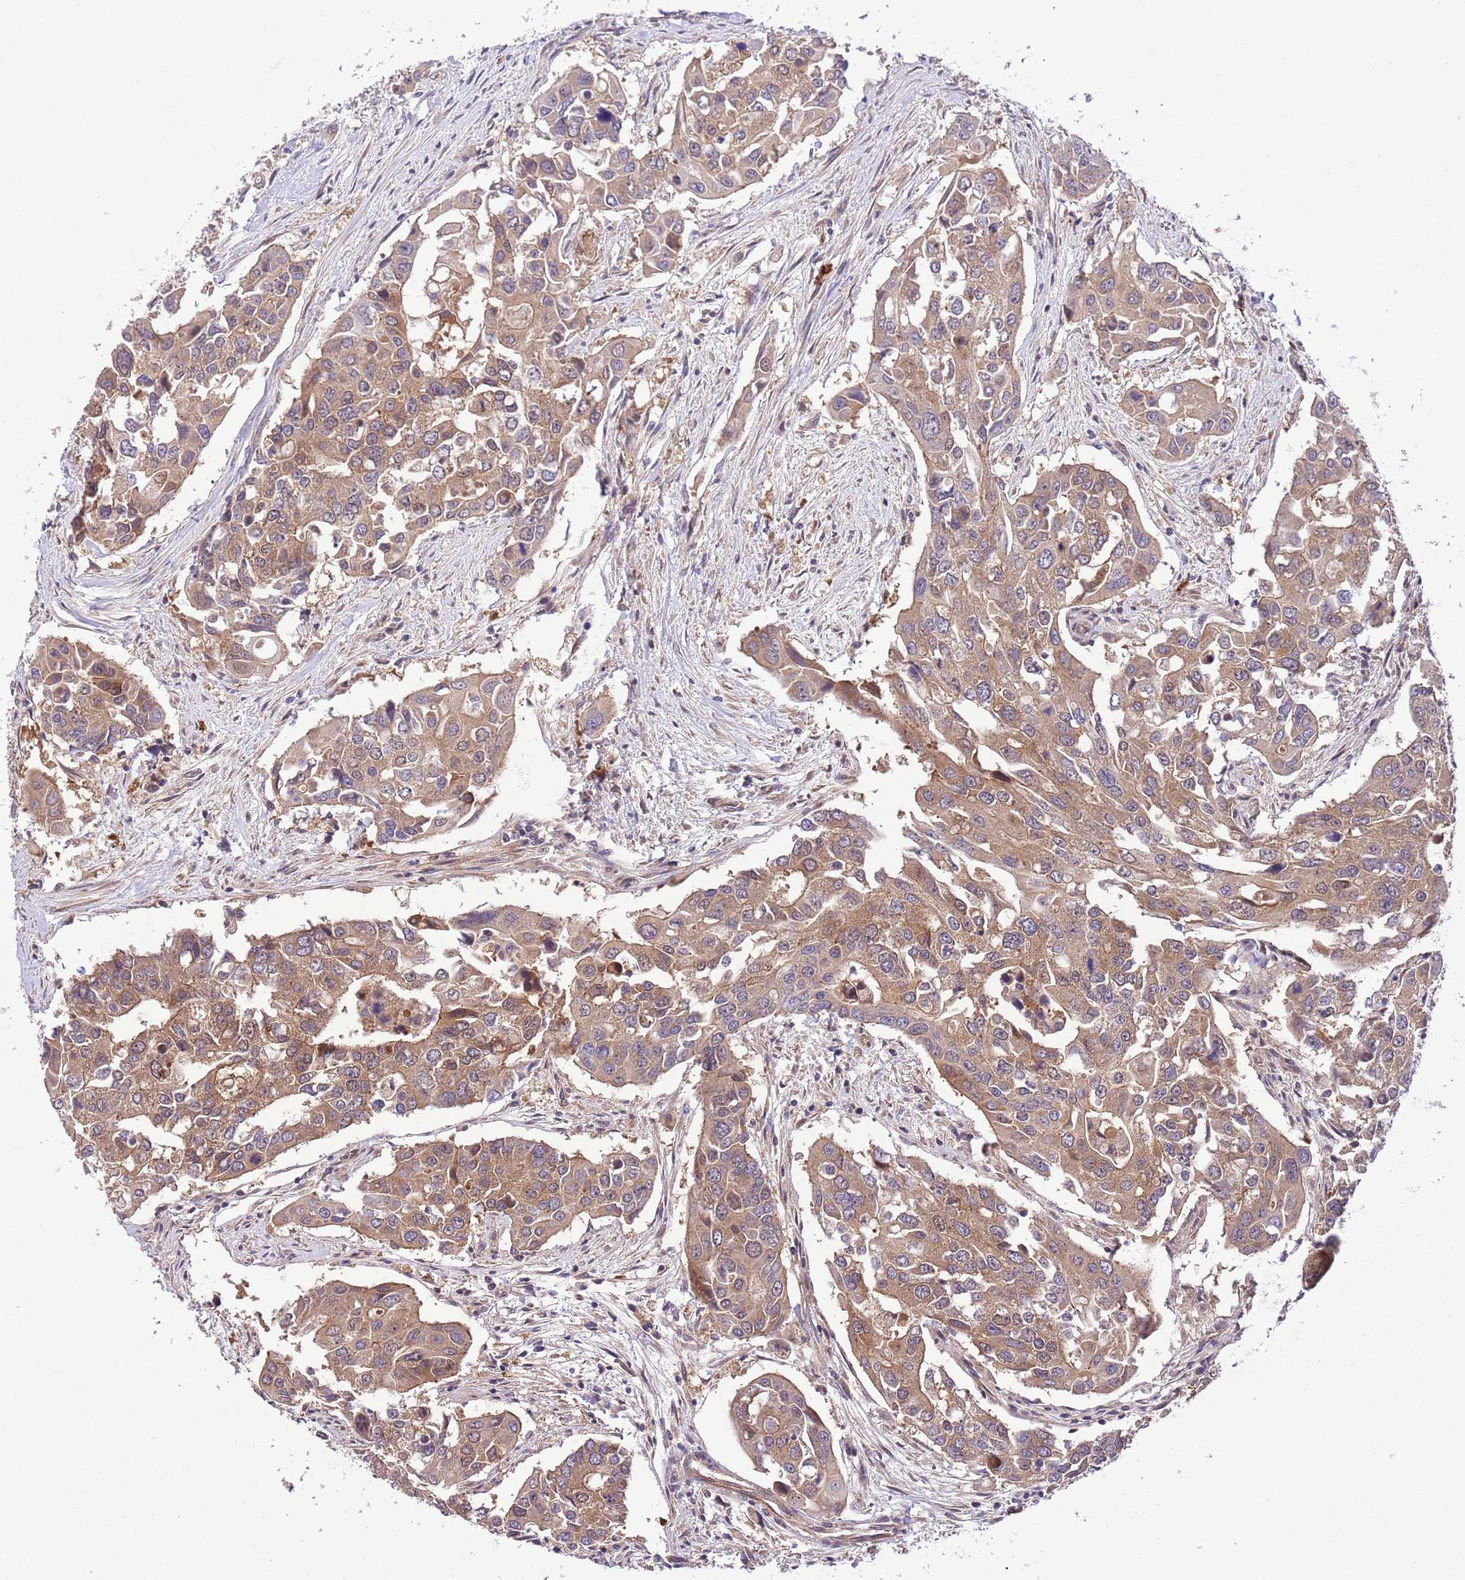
{"staining": {"intensity": "moderate", "quantity": ">75%", "location": "cytoplasmic/membranous"}, "tissue": "colorectal cancer", "cell_type": "Tumor cells", "image_type": "cancer", "snomed": [{"axis": "morphology", "description": "Adenocarcinoma, NOS"}, {"axis": "topography", "description": "Colon"}], "caption": "Immunohistochemical staining of human colorectal cancer shows medium levels of moderate cytoplasmic/membranous protein staining in about >75% of tumor cells.", "gene": "DONSON", "patient": {"sex": "male", "age": 77}}